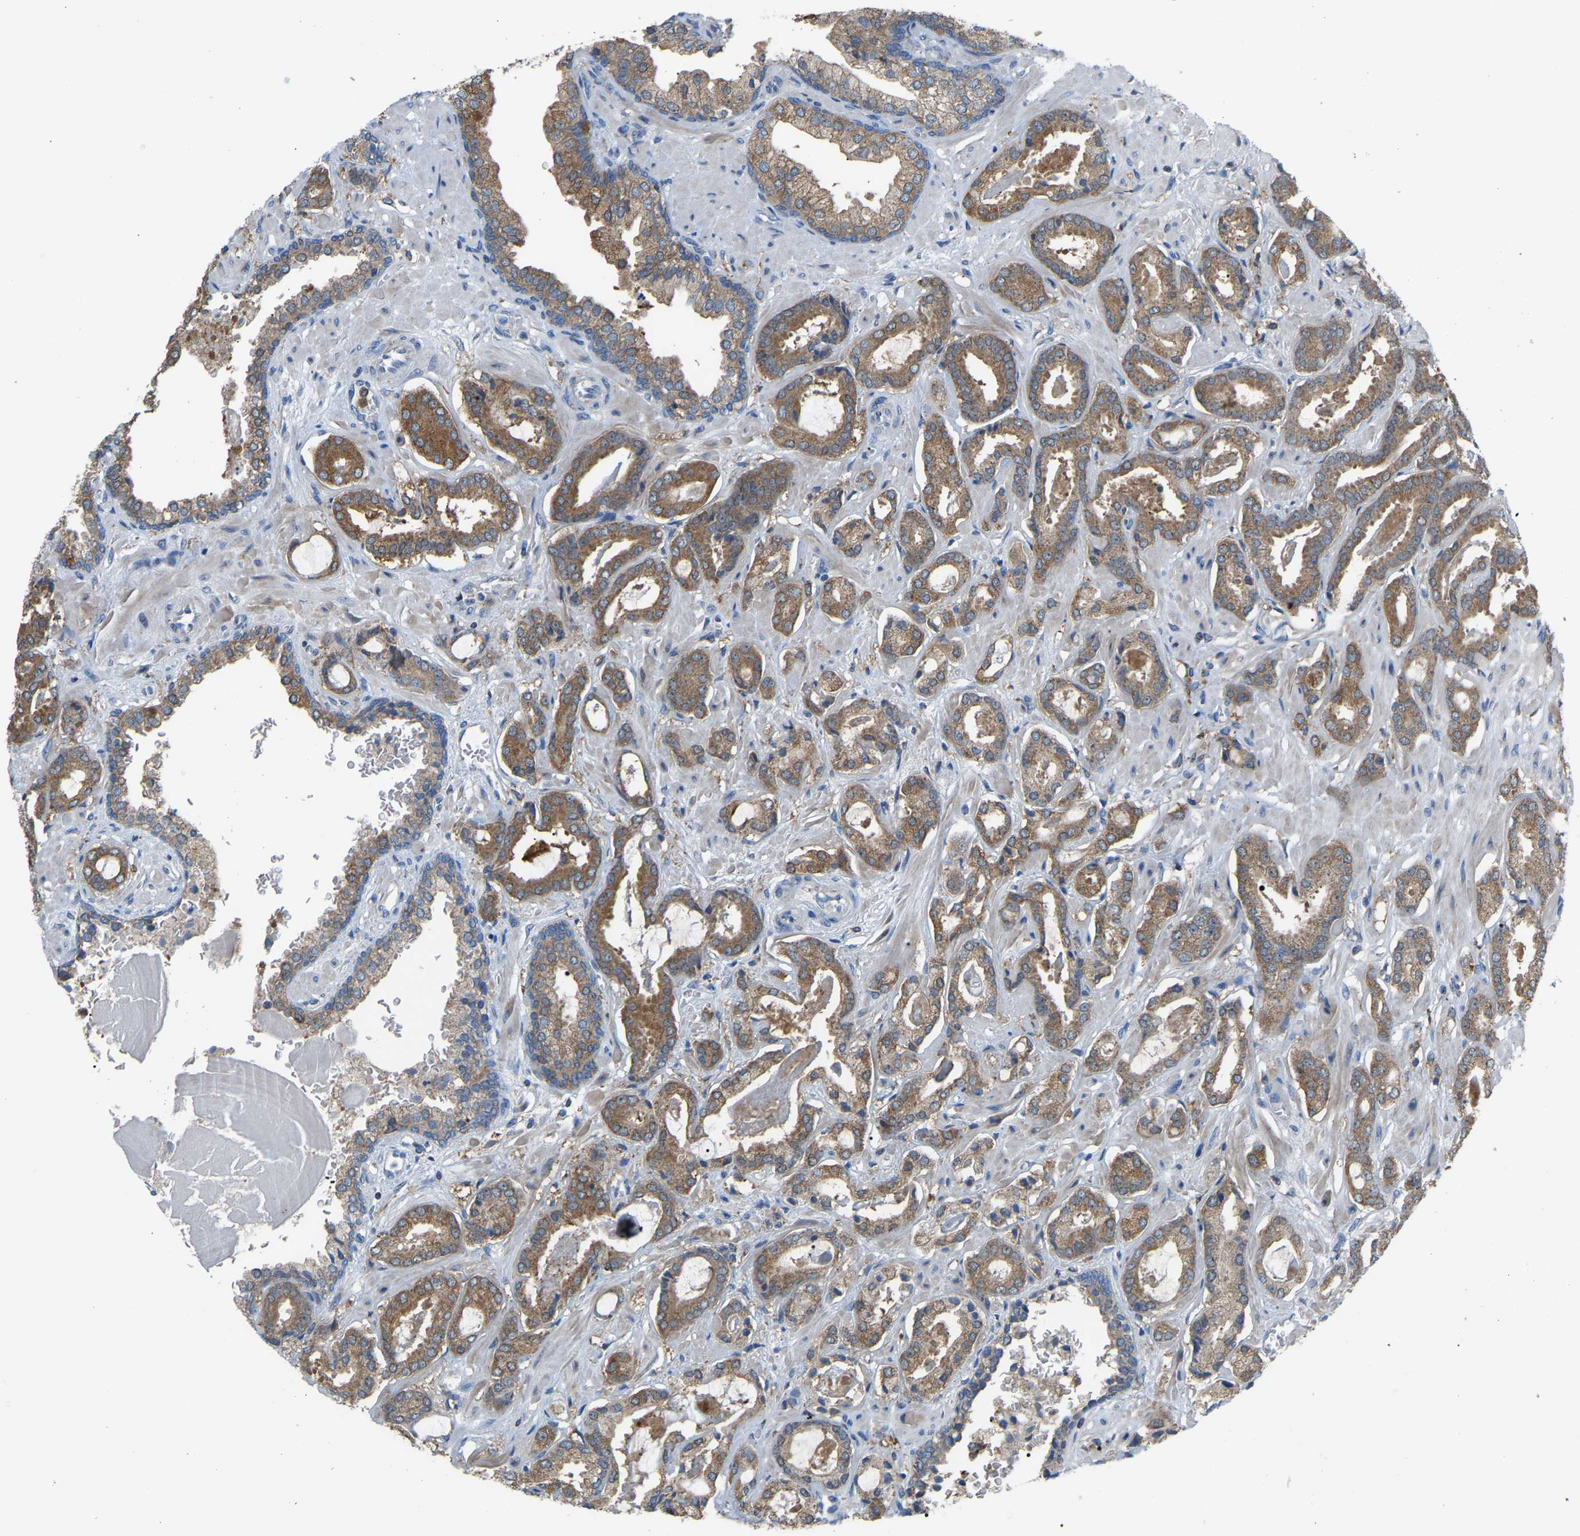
{"staining": {"intensity": "moderate", "quantity": ">75%", "location": "cytoplasmic/membranous"}, "tissue": "prostate cancer", "cell_type": "Tumor cells", "image_type": "cancer", "snomed": [{"axis": "morphology", "description": "Adenocarcinoma, Low grade"}, {"axis": "topography", "description": "Prostate"}], "caption": "Prostate cancer (adenocarcinoma (low-grade)) tissue demonstrates moderate cytoplasmic/membranous staining in about >75% of tumor cells, visualized by immunohistochemistry.", "gene": "CROT", "patient": {"sex": "male", "age": 53}}